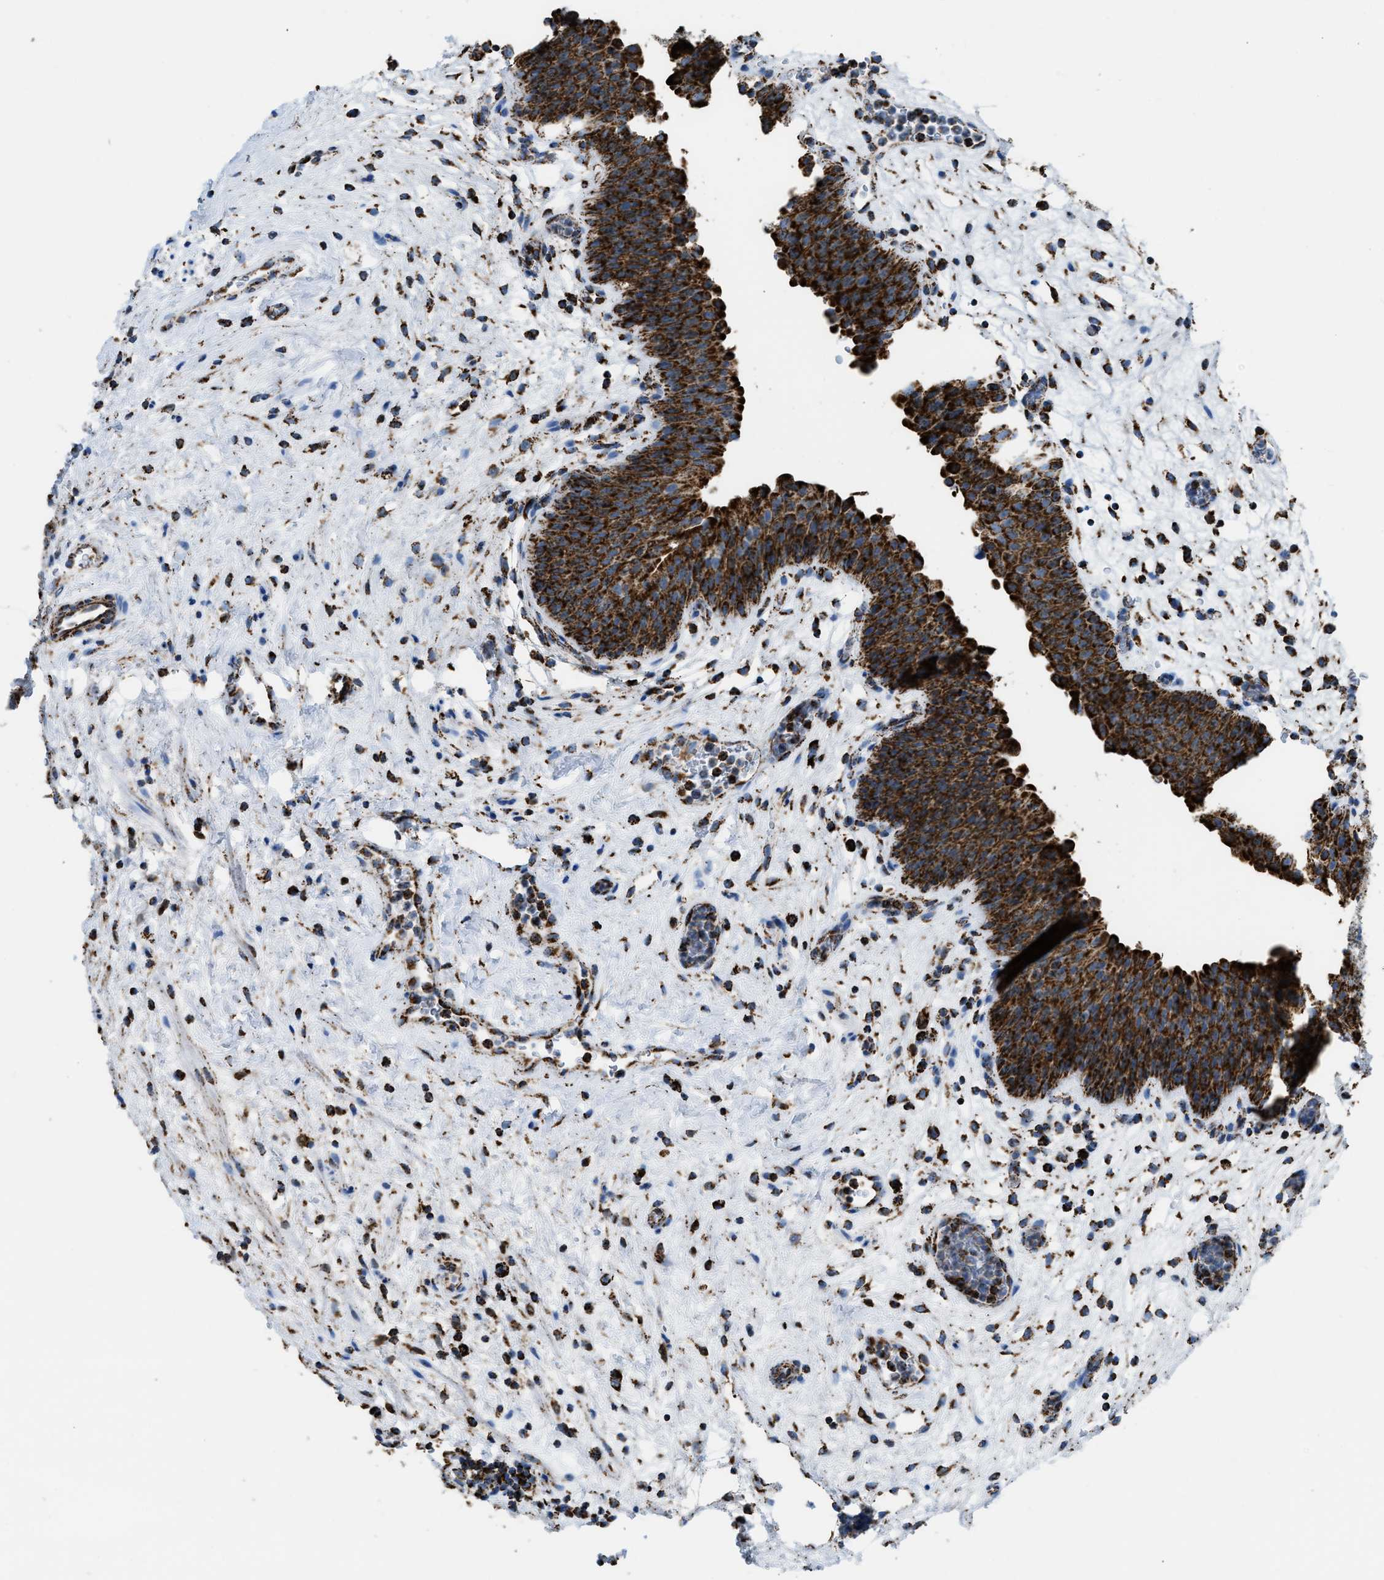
{"staining": {"intensity": "strong", "quantity": ">75%", "location": "cytoplasmic/membranous"}, "tissue": "urinary bladder", "cell_type": "Urothelial cells", "image_type": "normal", "snomed": [{"axis": "morphology", "description": "Normal tissue, NOS"}, {"axis": "topography", "description": "Urinary bladder"}], "caption": "Protein staining of unremarkable urinary bladder shows strong cytoplasmic/membranous expression in approximately >75% of urothelial cells. (Stains: DAB (3,3'-diaminobenzidine) in brown, nuclei in blue, Microscopy: brightfield microscopy at high magnification).", "gene": "ETFB", "patient": {"sex": "male", "age": 37}}